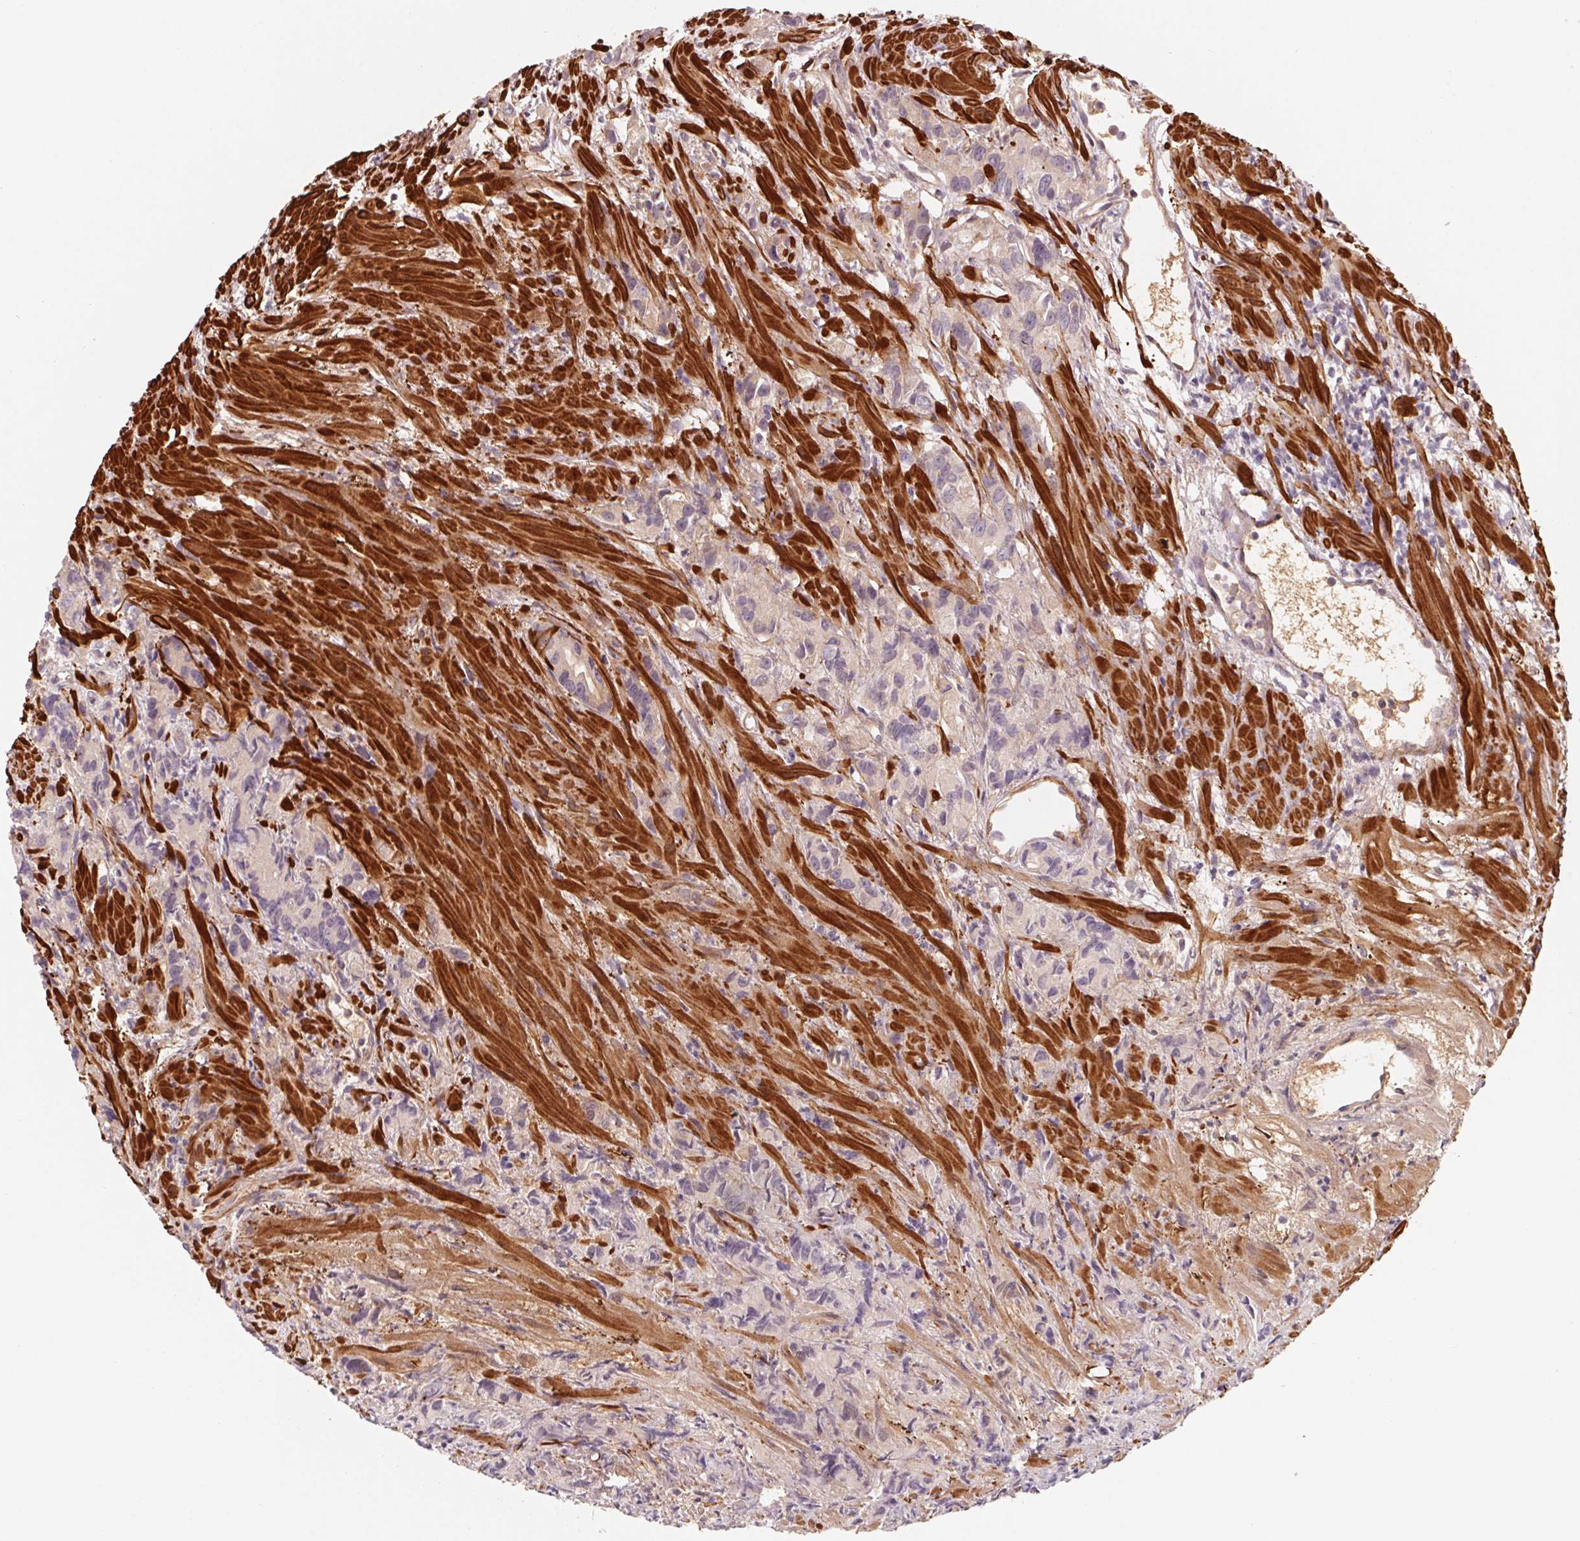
{"staining": {"intensity": "weak", "quantity": "25%-75%", "location": "cytoplasmic/membranous"}, "tissue": "prostate cancer", "cell_type": "Tumor cells", "image_type": "cancer", "snomed": [{"axis": "morphology", "description": "Adenocarcinoma, High grade"}, {"axis": "topography", "description": "Prostate"}], "caption": "Immunohistochemical staining of prostate cancer (high-grade adenocarcinoma) exhibits low levels of weak cytoplasmic/membranous protein staining in approximately 25%-75% of tumor cells.", "gene": "CCDC112", "patient": {"sex": "male", "age": 90}}